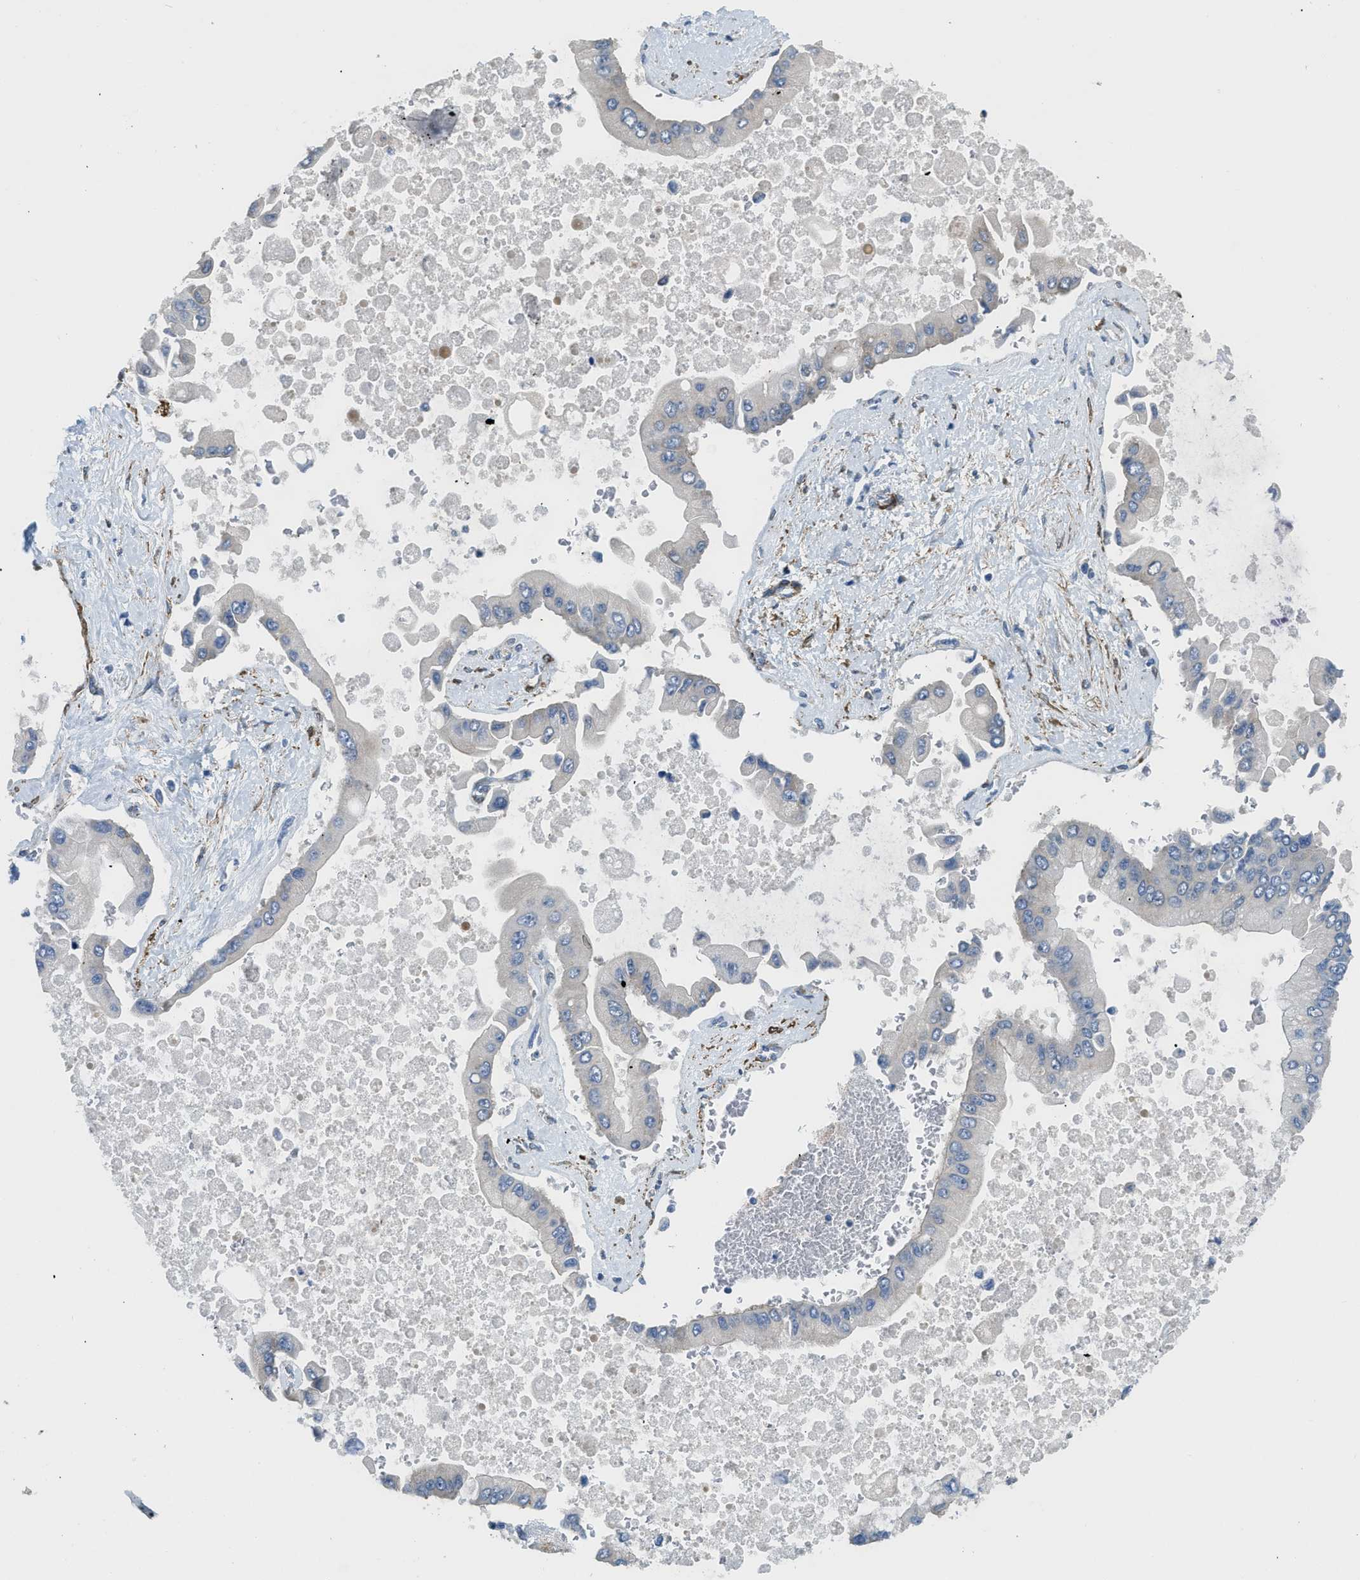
{"staining": {"intensity": "negative", "quantity": "none", "location": "none"}, "tissue": "liver cancer", "cell_type": "Tumor cells", "image_type": "cancer", "snomed": [{"axis": "morphology", "description": "Cholangiocarcinoma"}, {"axis": "topography", "description": "Liver"}], "caption": "The image reveals no significant staining in tumor cells of cholangiocarcinoma (liver).", "gene": "BMPR1A", "patient": {"sex": "male", "age": 50}}